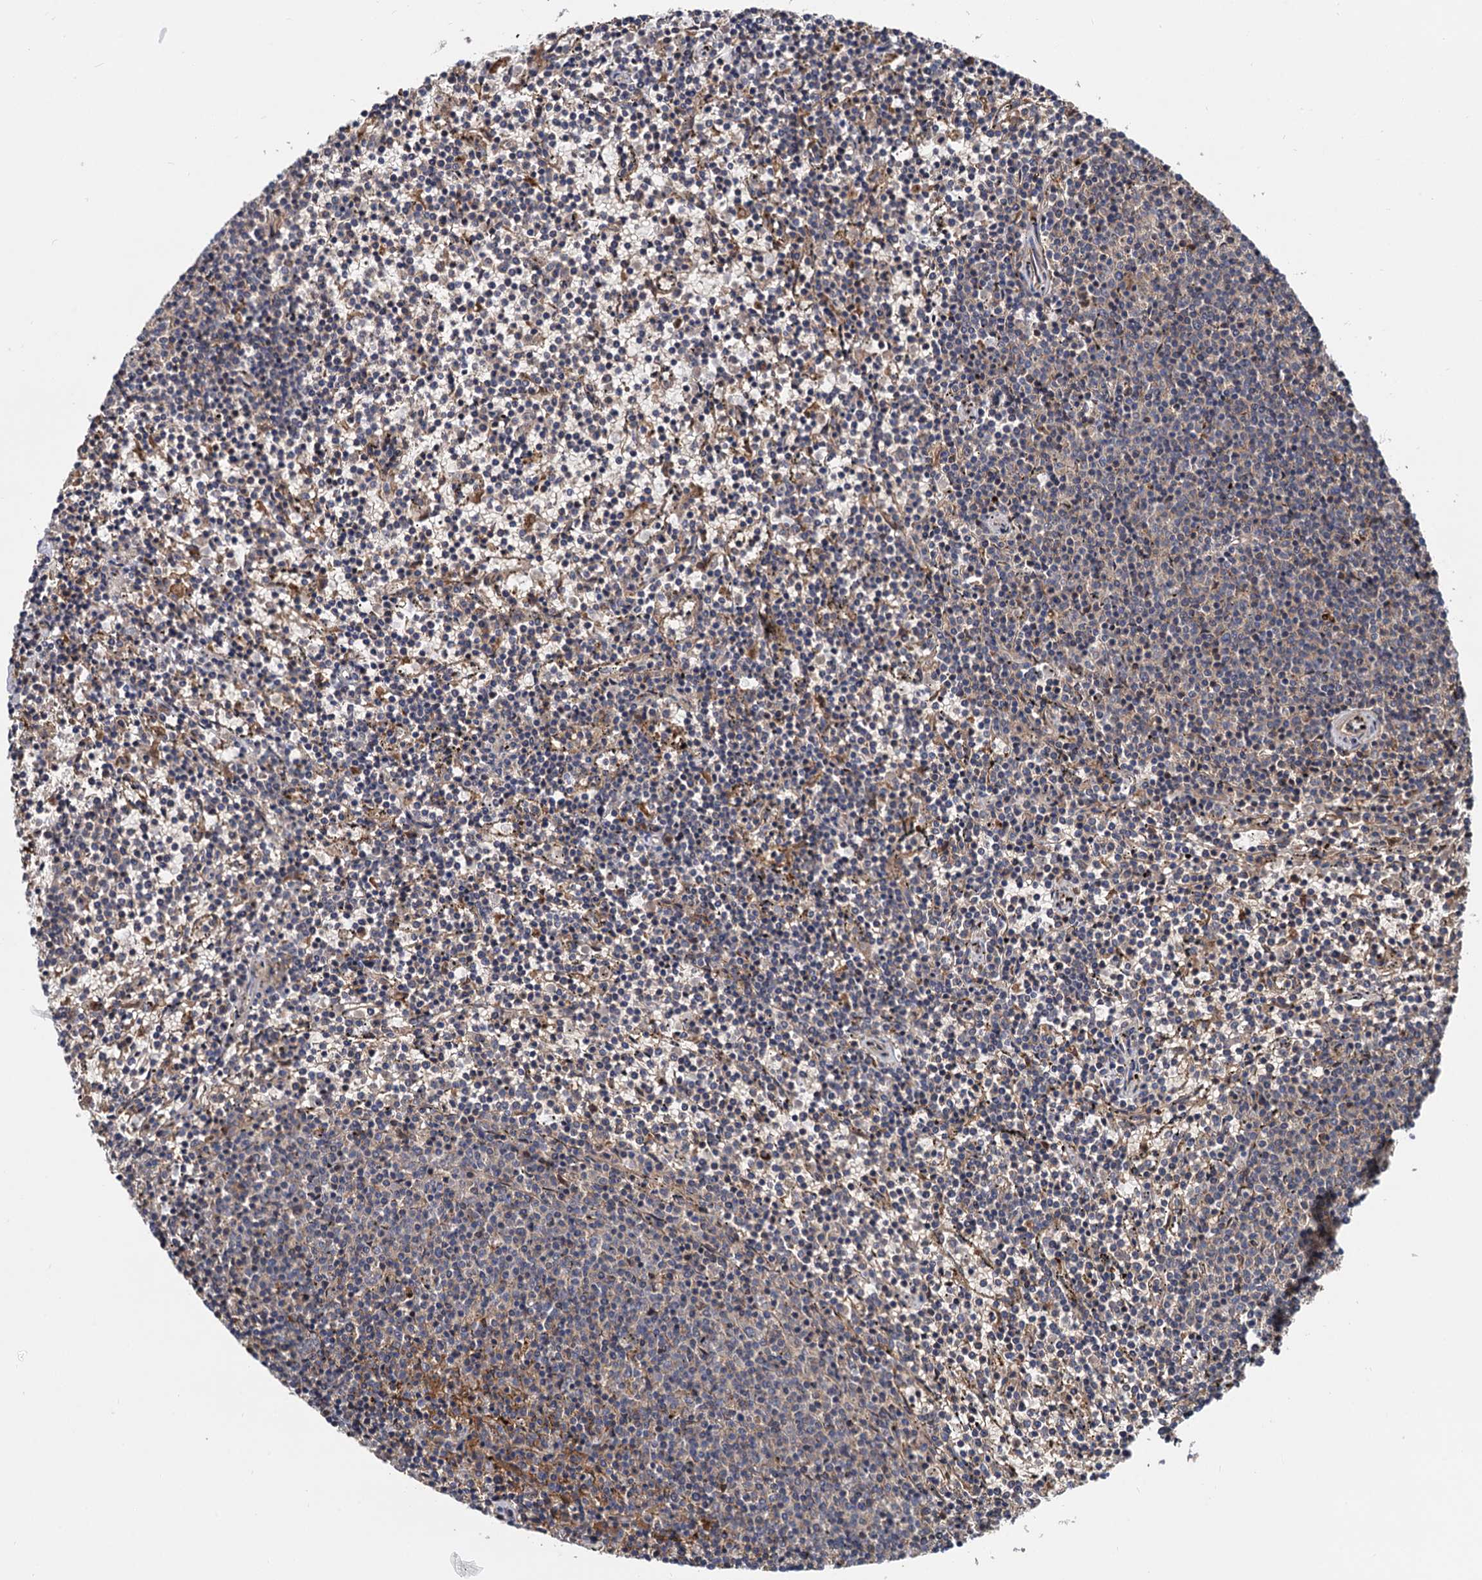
{"staining": {"intensity": "negative", "quantity": "none", "location": "none"}, "tissue": "lymphoma", "cell_type": "Tumor cells", "image_type": "cancer", "snomed": [{"axis": "morphology", "description": "Malignant lymphoma, non-Hodgkin's type, Low grade"}, {"axis": "topography", "description": "Spleen"}], "caption": "An image of human lymphoma is negative for staining in tumor cells.", "gene": "SELENOP", "patient": {"sex": "female", "age": 50}}